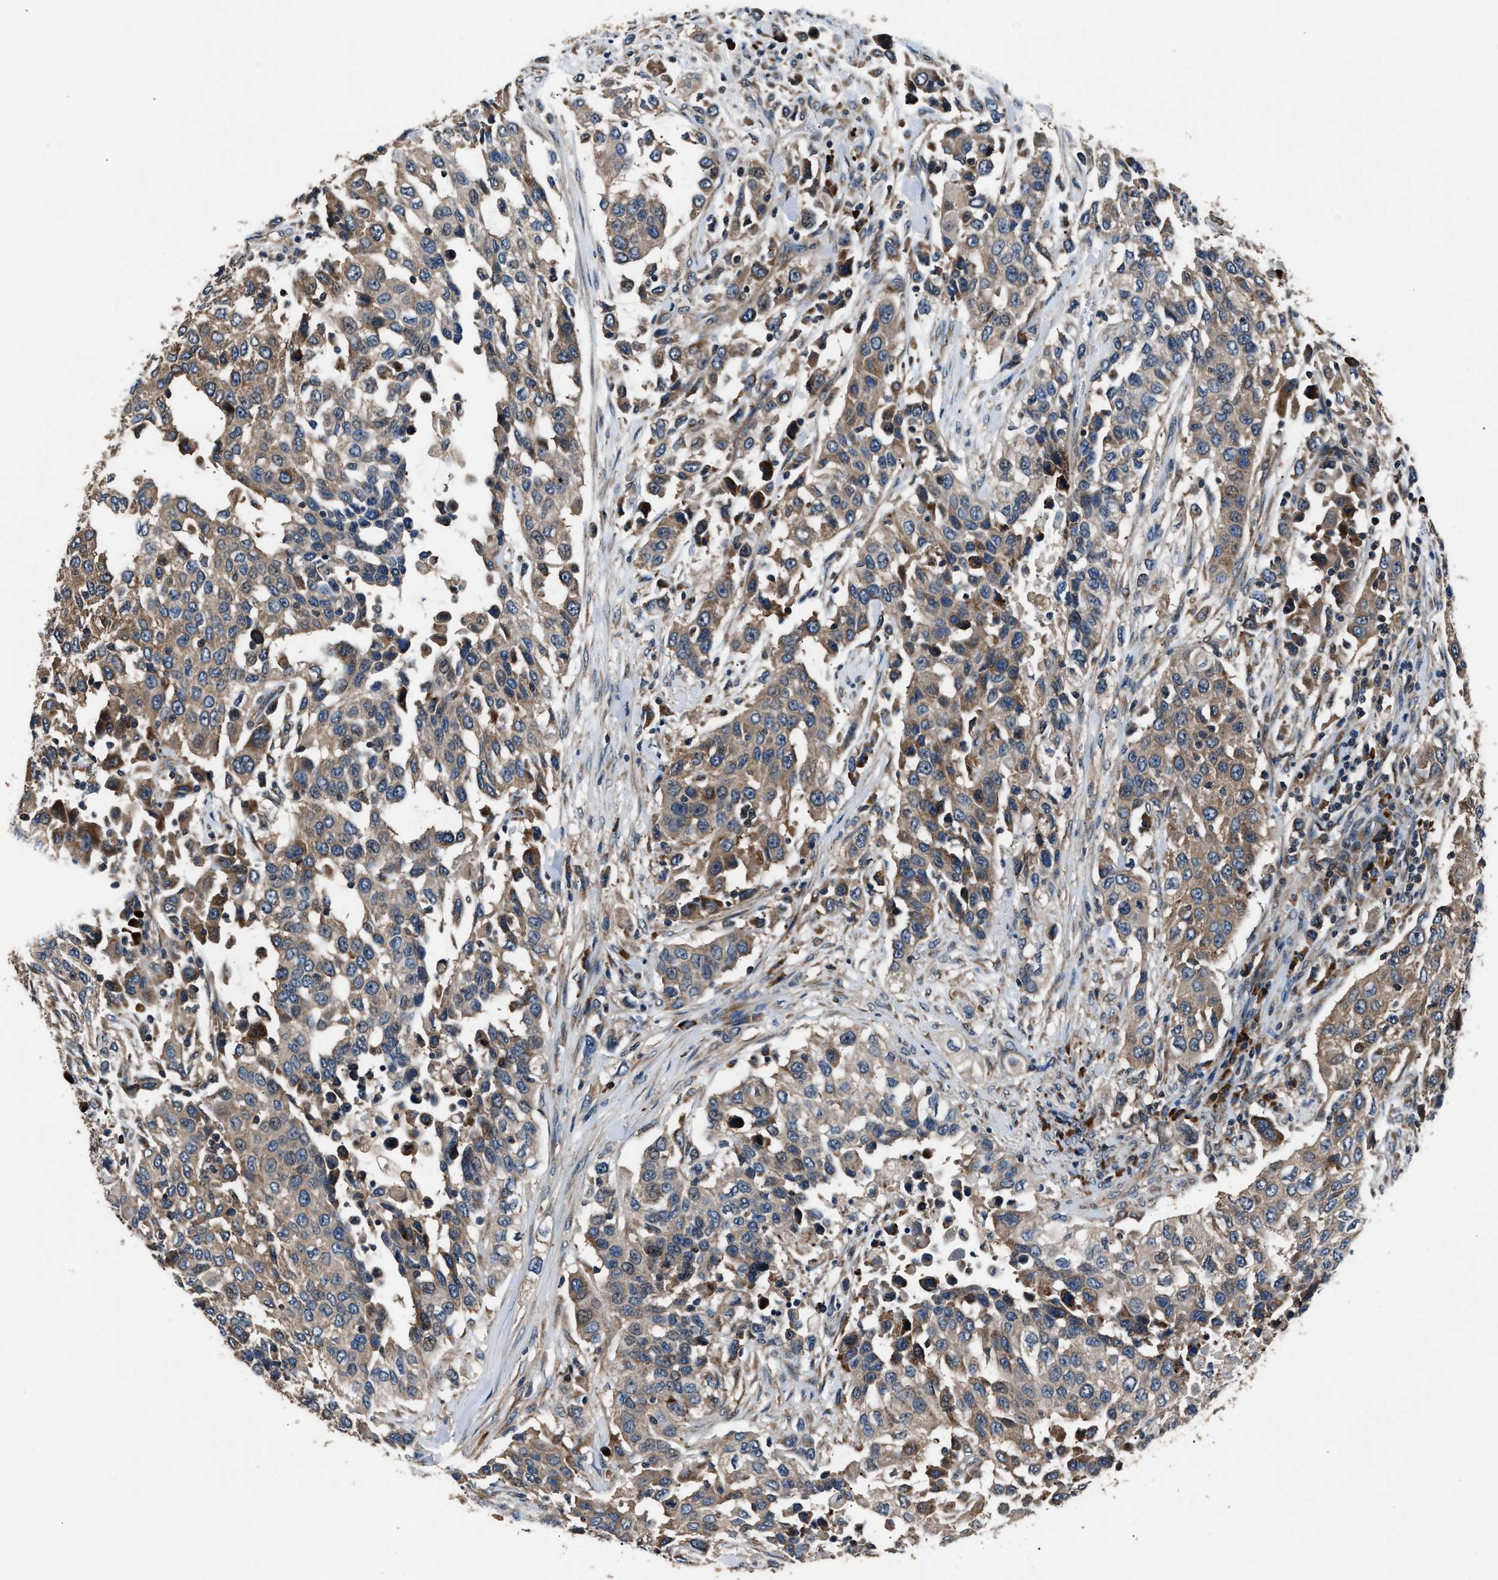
{"staining": {"intensity": "moderate", "quantity": ">75%", "location": "cytoplasmic/membranous"}, "tissue": "urothelial cancer", "cell_type": "Tumor cells", "image_type": "cancer", "snomed": [{"axis": "morphology", "description": "Urothelial carcinoma, High grade"}, {"axis": "topography", "description": "Urinary bladder"}], "caption": "IHC histopathology image of urothelial carcinoma (high-grade) stained for a protein (brown), which exhibits medium levels of moderate cytoplasmic/membranous staining in about >75% of tumor cells.", "gene": "IMPDH2", "patient": {"sex": "female", "age": 80}}